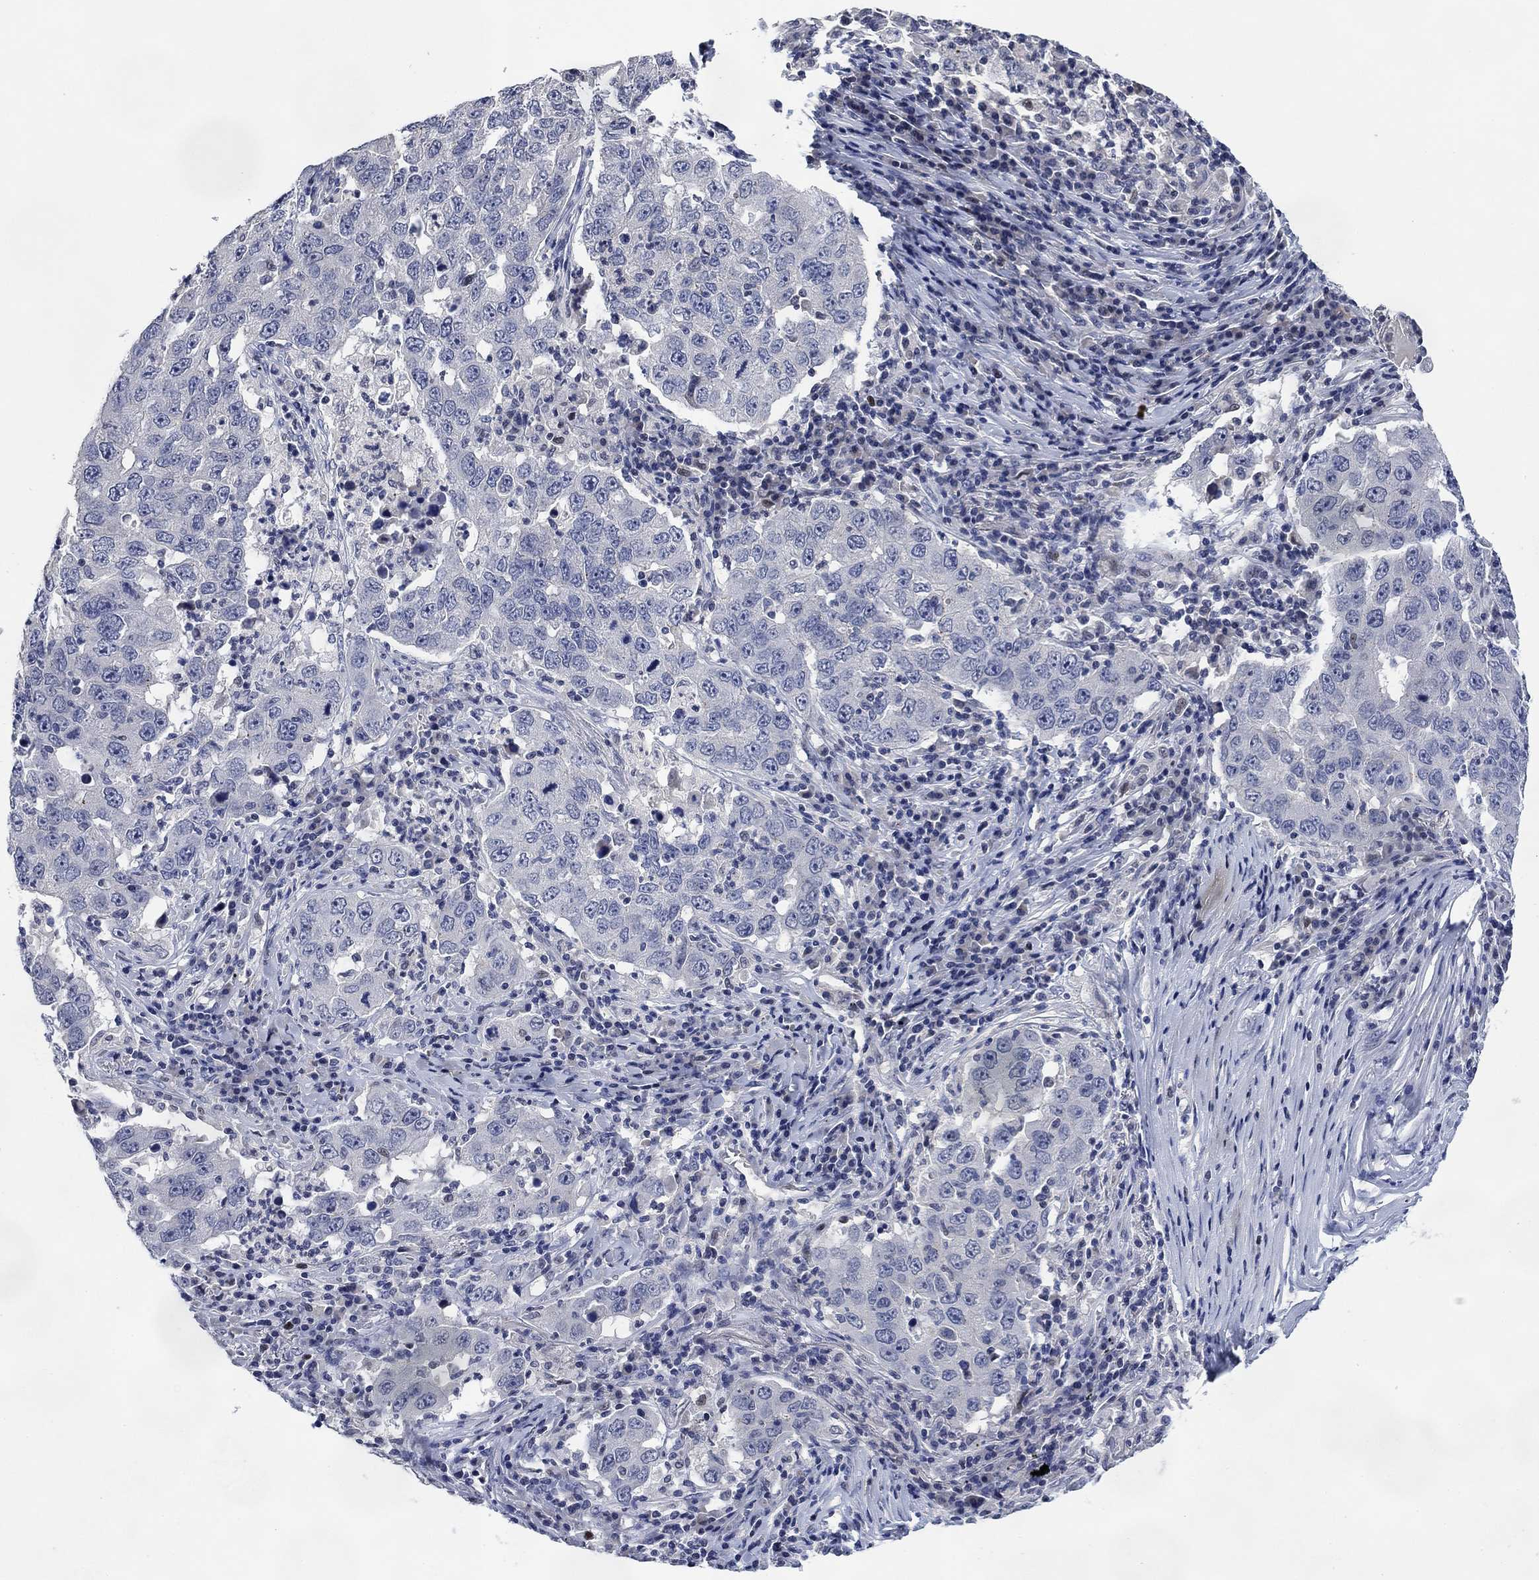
{"staining": {"intensity": "negative", "quantity": "none", "location": "none"}, "tissue": "lung cancer", "cell_type": "Tumor cells", "image_type": "cancer", "snomed": [{"axis": "morphology", "description": "Adenocarcinoma, NOS"}, {"axis": "topography", "description": "Lung"}], "caption": "Tumor cells are negative for brown protein staining in lung cancer (adenocarcinoma). (DAB IHC visualized using brightfield microscopy, high magnification).", "gene": "DAZL", "patient": {"sex": "male", "age": 73}}